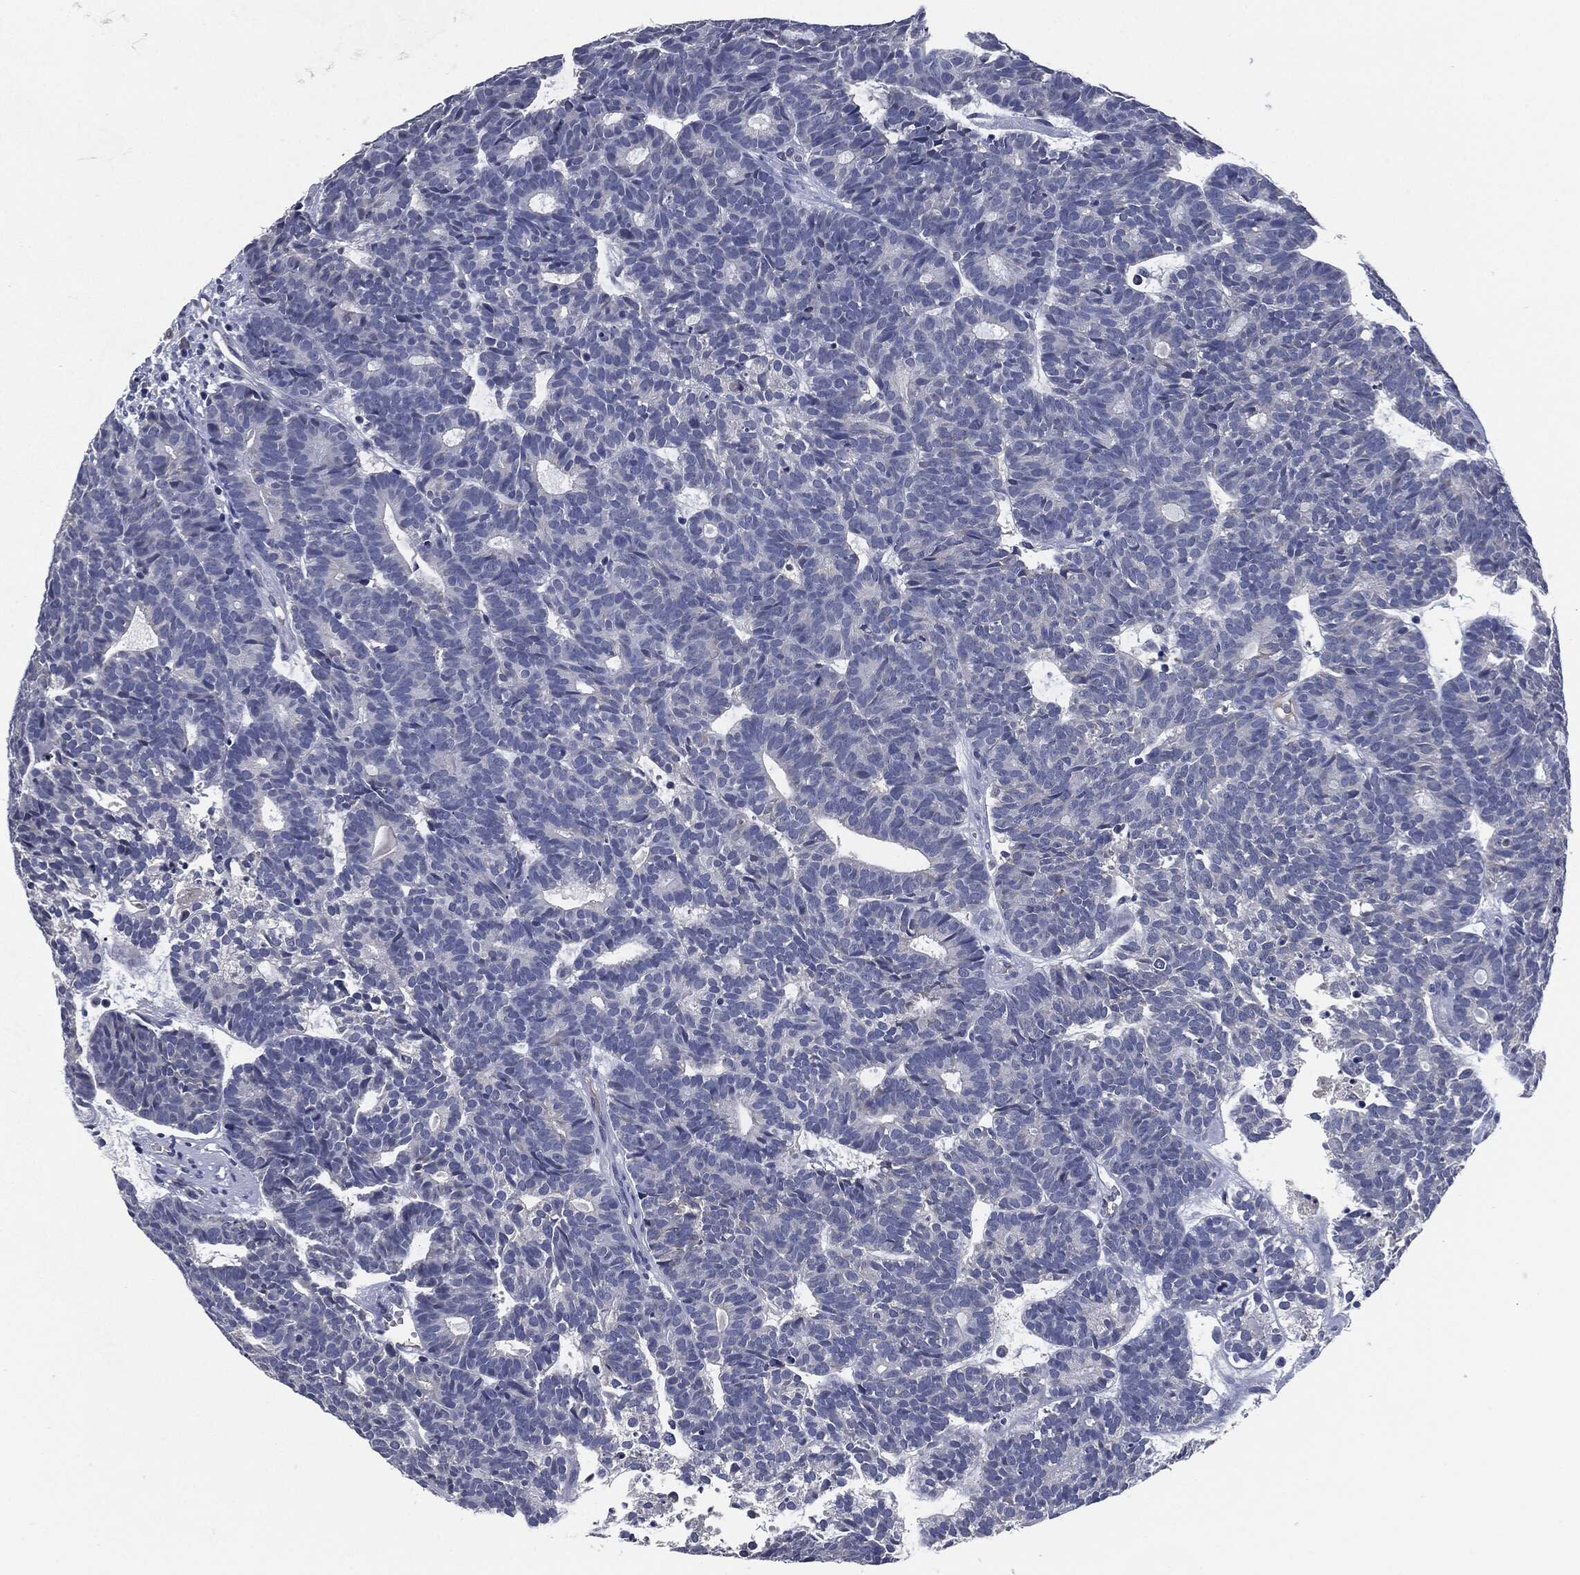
{"staining": {"intensity": "negative", "quantity": "none", "location": "none"}, "tissue": "head and neck cancer", "cell_type": "Tumor cells", "image_type": "cancer", "snomed": [{"axis": "morphology", "description": "Adenocarcinoma, NOS"}, {"axis": "topography", "description": "Head-Neck"}], "caption": "Immunohistochemistry photomicrograph of neoplastic tissue: head and neck cancer stained with DAB exhibits no significant protein expression in tumor cells. (Brightfield microscopy of DAB IHC at high magnification).", "gene": "IL2RG", "patient": {"sex": "female", "age": 81}}